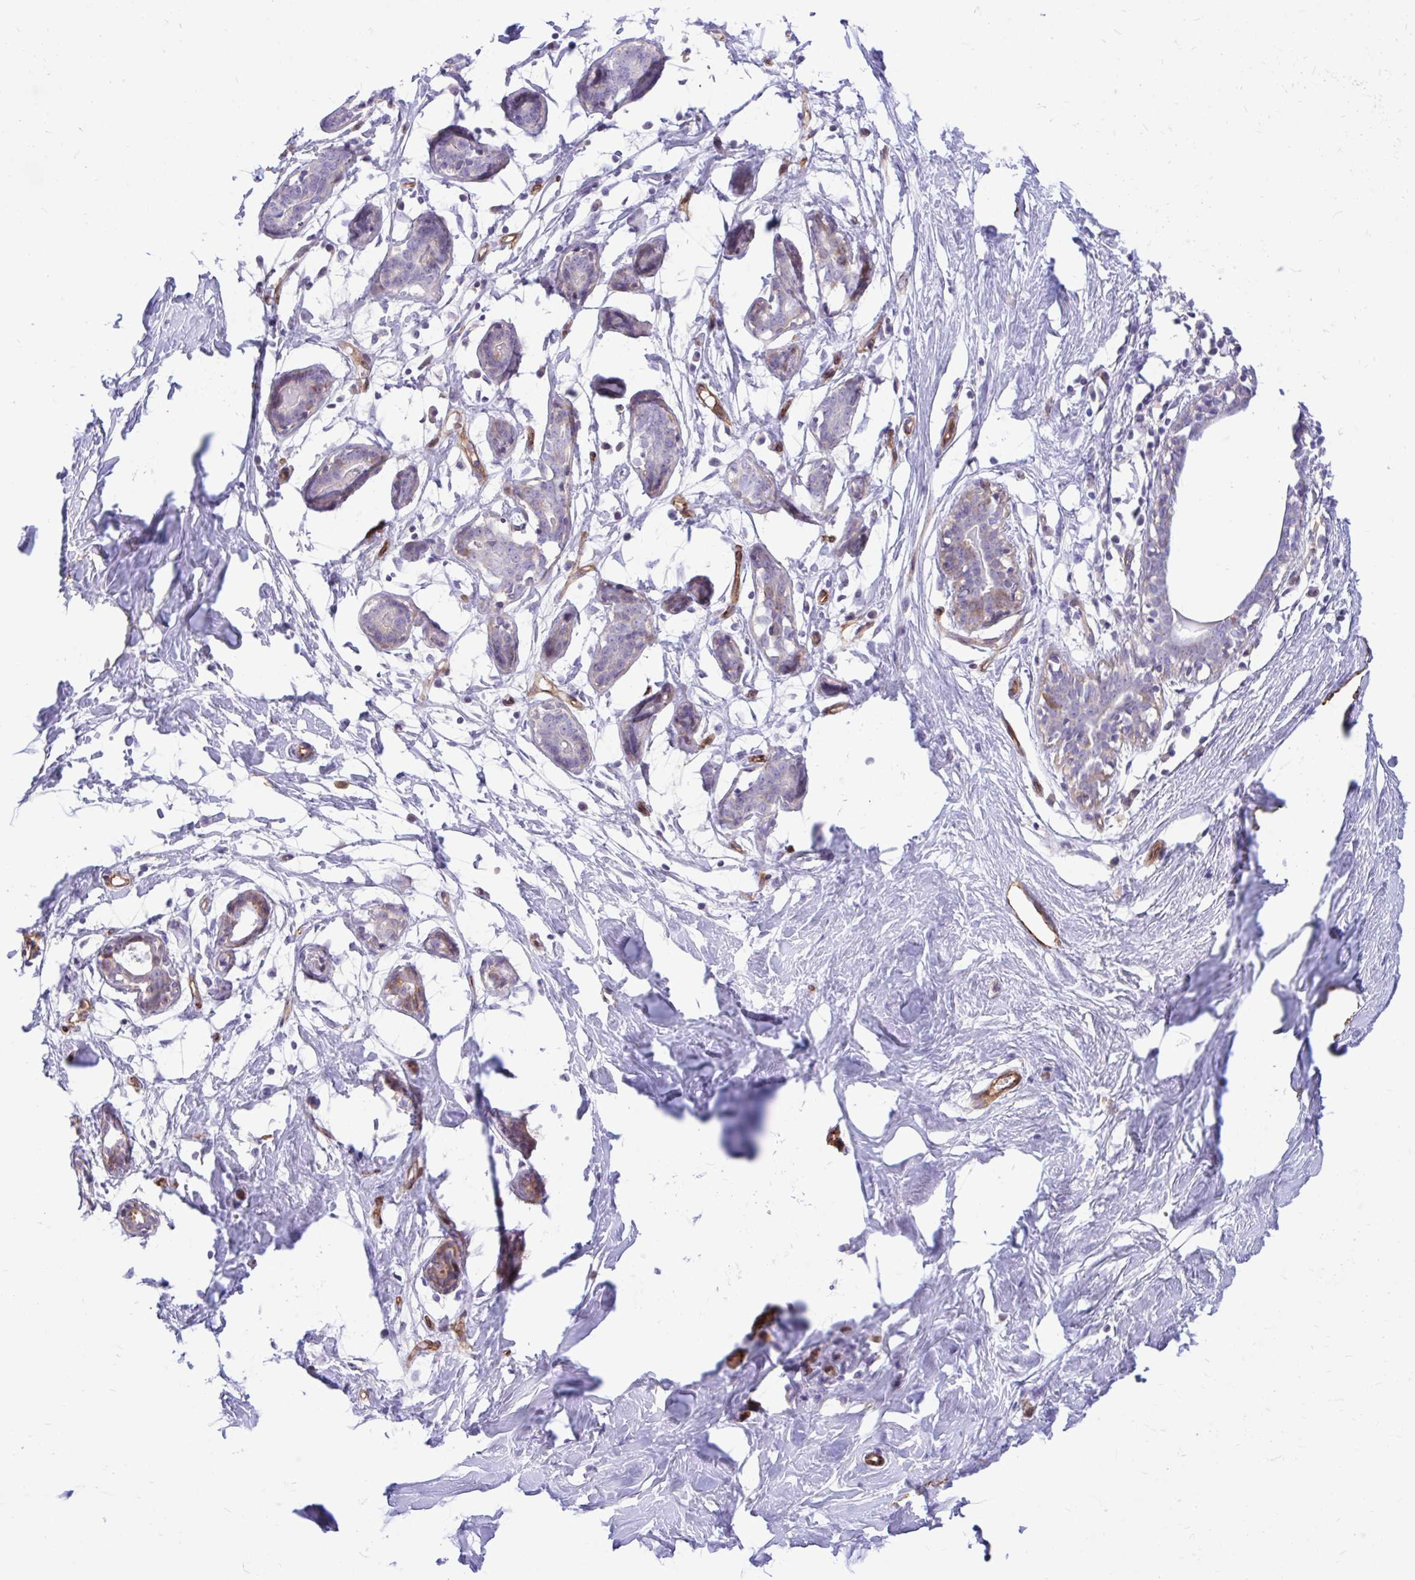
{"staining": {"intensity": "negative", "quantity": "none", "location": "none"}, "tissue": "breast", "cell_type": "Adipocytes", "image_type": "normal", "snomed": [{"axis": "morphology", "description": "Normal tissue, NOS"}, {"axis": "topography", "description": "Breast"}], "caption": "The photomicrograph demonstrates no significant staining in adipocytes of breast.", "gene": "ESPNL", "patient": {"sex": "female", "age": 27}}